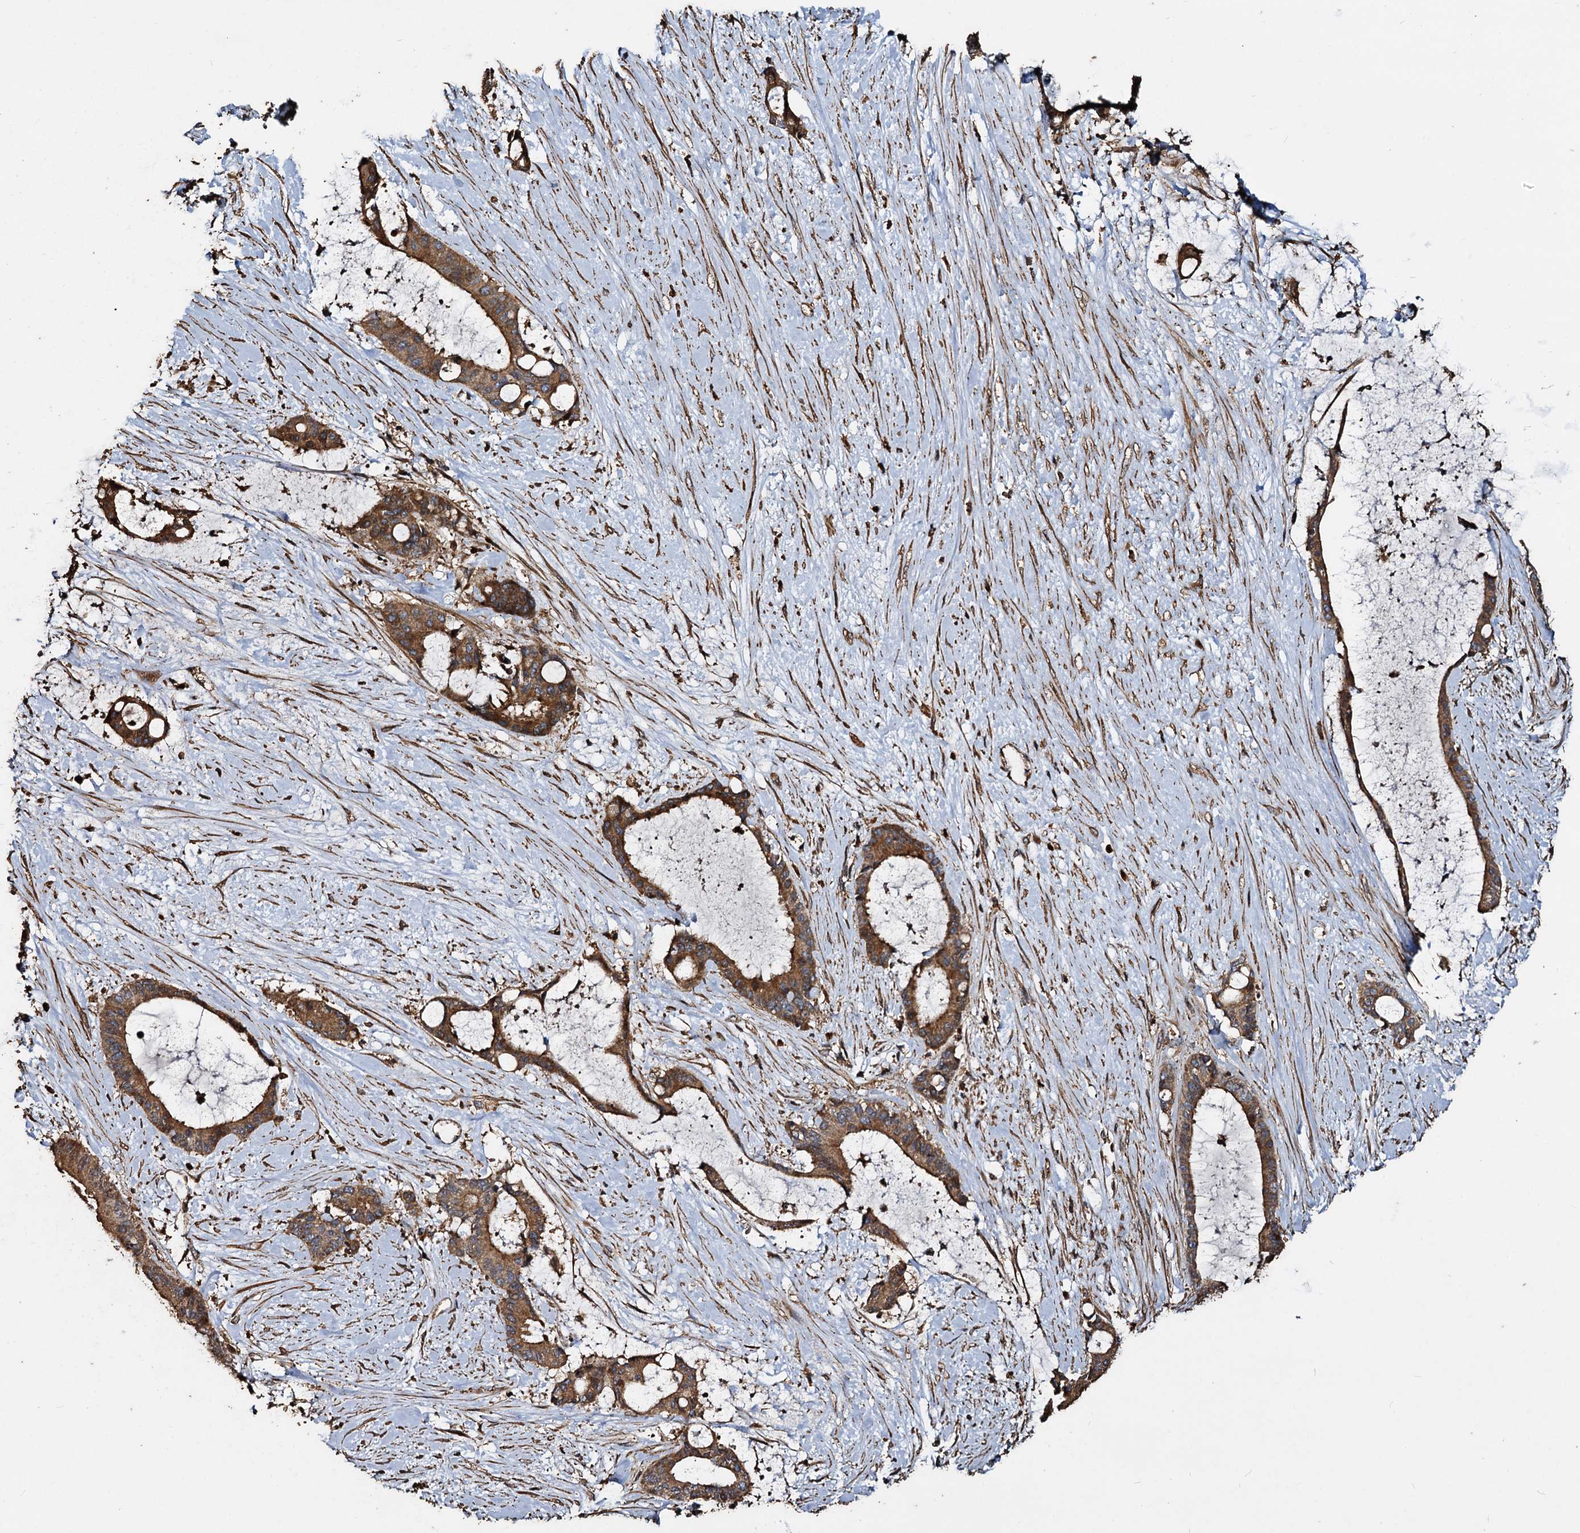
{"staining": {"intensity": "moderate", "quantity": ">75%", "location": "cytoplasmic/membranous"}, "tissue": "liver cancer", "cell_type": "Tumor cells", "image_type": "cancer", "snomed": [{"axis": "morphology", "description": "Normal tissue, NOS"}, {"axis": "morphology", "description": "Cholangiocarcinoma"}, {"axis": "topography", "description": "Liver"}, {"axis": "topography", "description": "Peripheral nerve tissue"}], "caption": "Immunohistochemistry (IHC) of liver cholangiocarcinoma demonstrates medium levels of moderate cytoplasmic/membranous staining in about >75% of tumor cells. (DAB (3,3'-diaminobenzidine) = brown stain, brightfield microscopy at high magnification).", "gene": "NOTCH2NLA", "patient": {"sex": "female", "age": 73}}